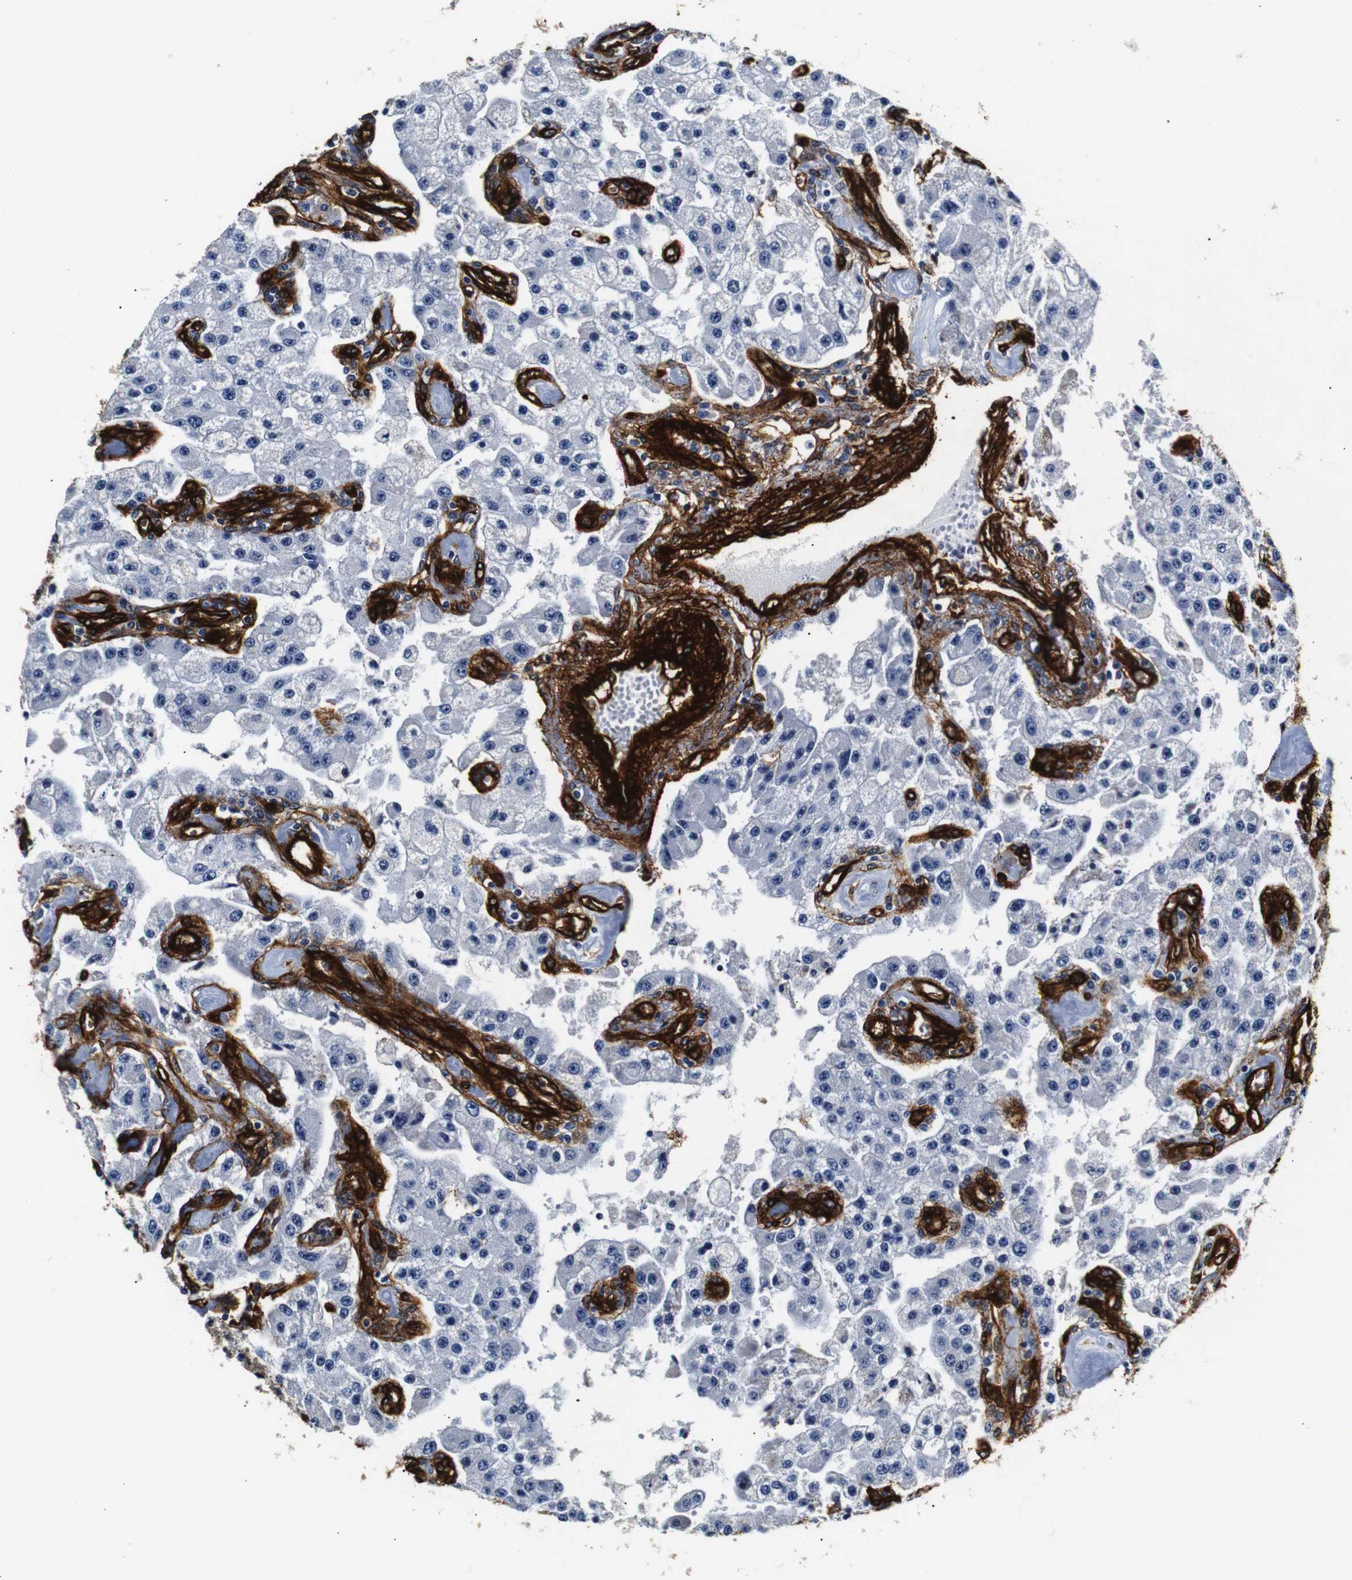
{"staining": {"intensity": "negative", "quantity": "none", "location": "none"}, "tissue": "carcinoid", "cell_type": "Tumor cells", "image_type": "cancer", "snomed": [{"axis": "morphology", "description": "Carcinoid, malignant, NOS"}, {"axis": "topography", "description": "Pancreas"}], "caption": "This is an immunohistochemistry photomicrograph of human carcinoid (malignant). There is no expression in tumor cells.", "gene": "CAV2", "patient": {"sex": "male", "age": 41}}